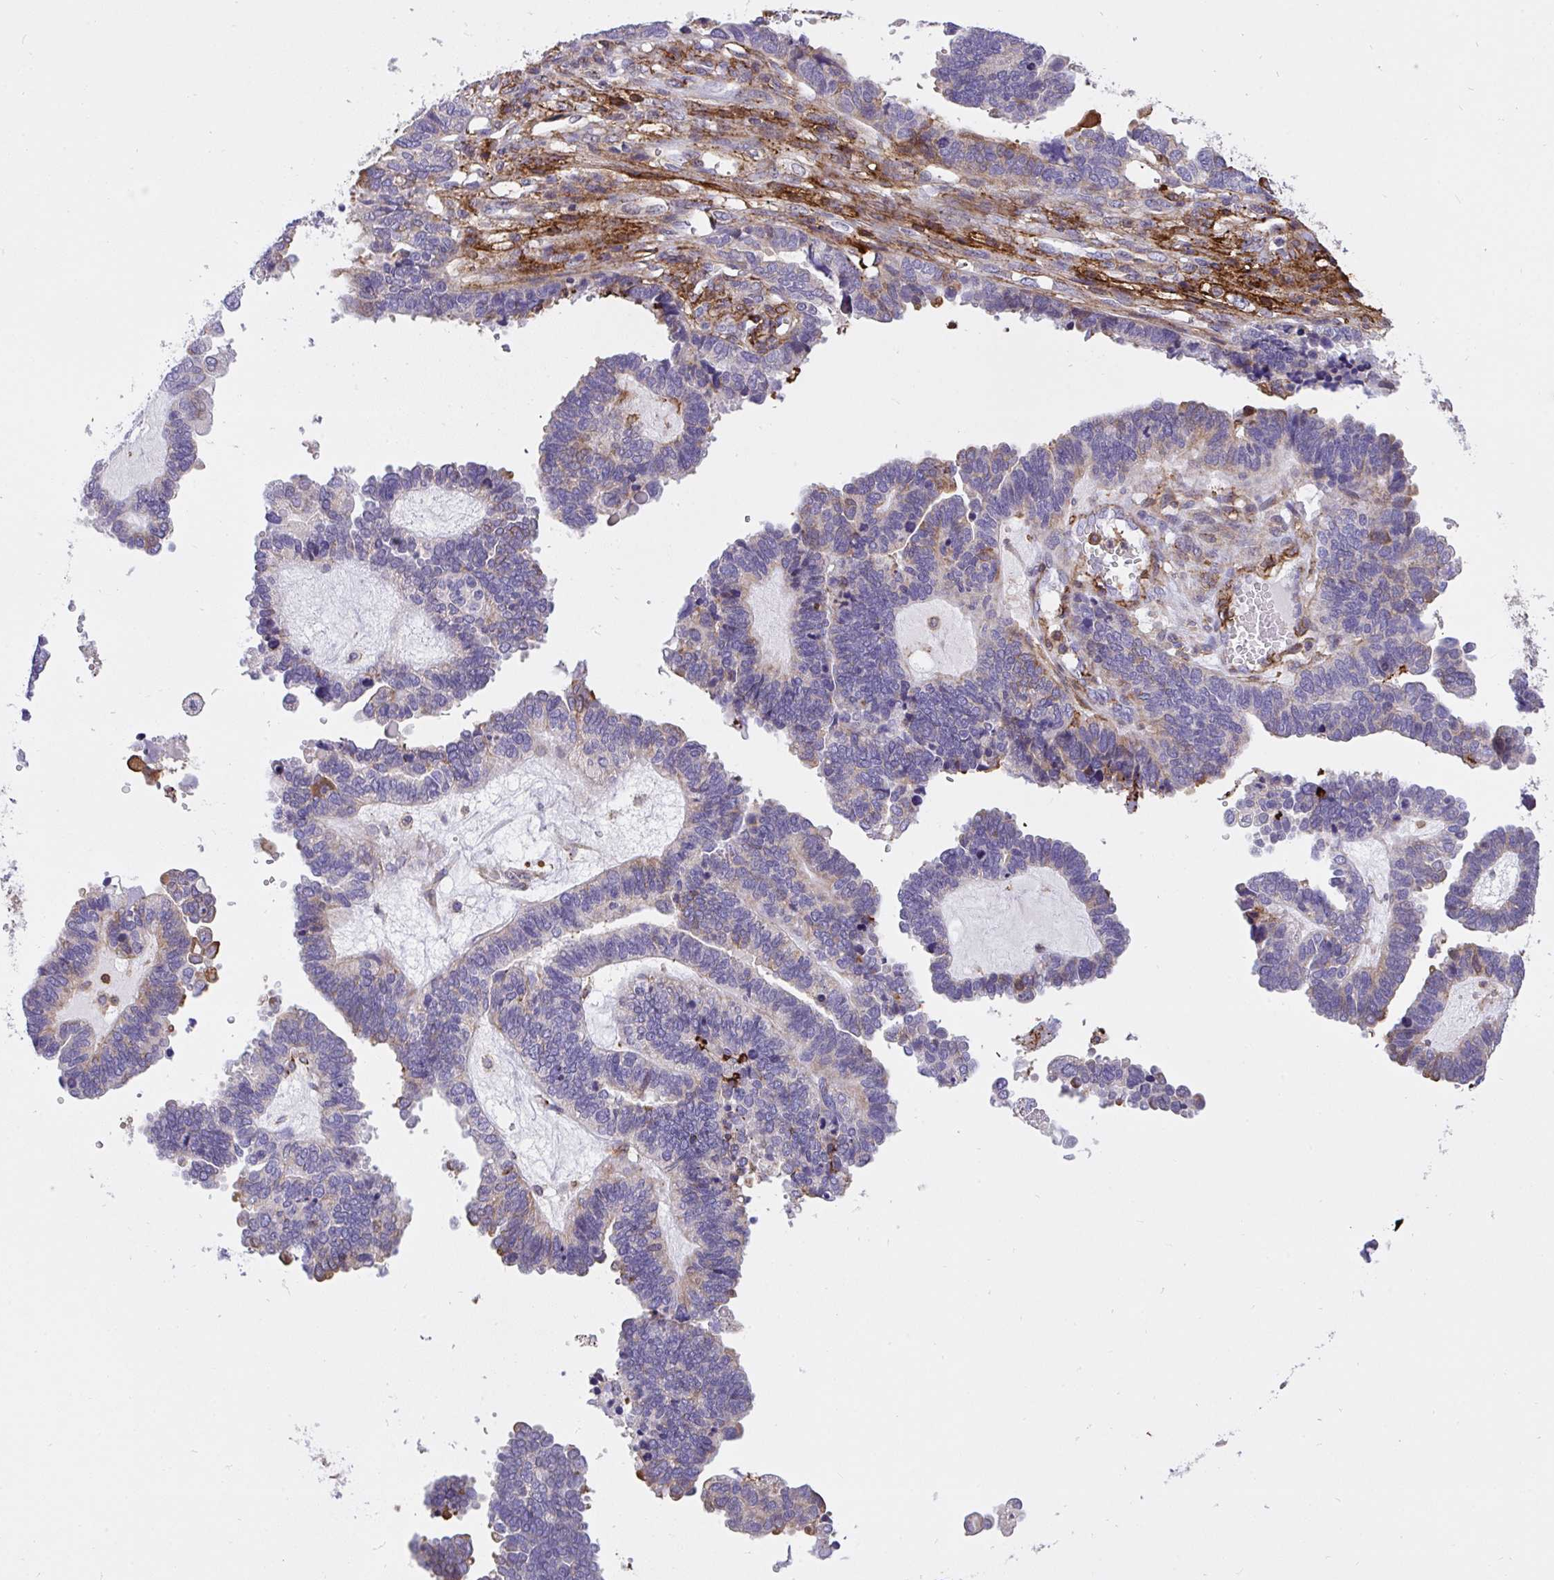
{"staining": {"intensity": "moderate", "quantity": "<25%", "location": "cytoplasmic/membranous"}, "tissue": "ovarian cancer", "cell_type": "Tumor cells", "image_type": "cancer", "snomed": [{"axis": "morphology", "description": "Cystadenocarcinoma, serous, NOS"}, {"axis": "topography", "description": "Ovary"}], "caption": "The photomicrograph displays staining of ovarian serous cystadenocarcinoma, revealing moderate cytoplasmic/membranous protein positivity (brown color) within tumor cells.", "gene": "ERI1", "patient": {"sex": "female", "age": 51}}